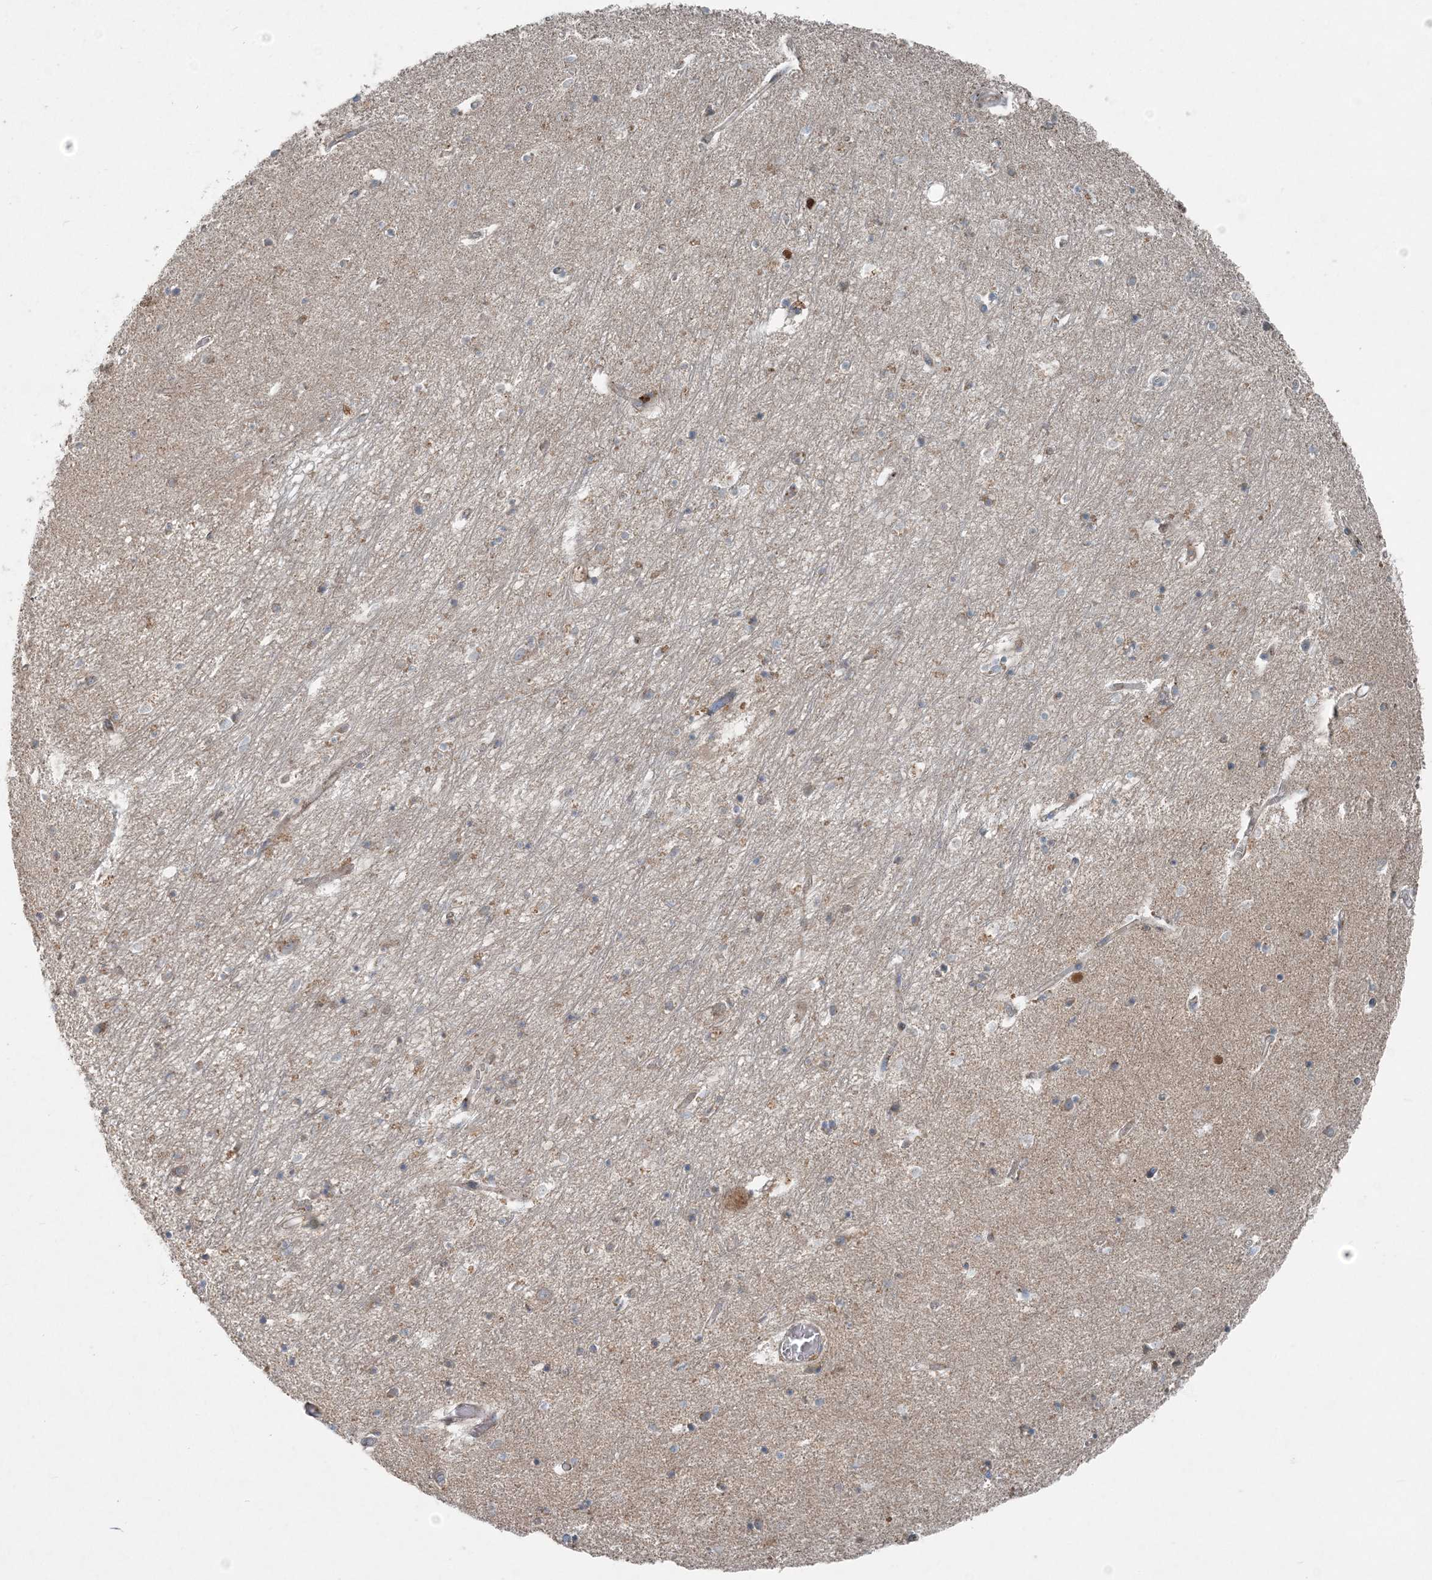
{"staining": {"intensity": "weak", "quantity": "25%-75%", "location": "cytoplasmic/membranous"}, "tissue": "hippocampus", "cell_type": "Glial cells", "image_type": "normal", "snomed": [{"axis": "morphology", "description": "Normal tissue, NOS"}, {"axis": "topography", "description": "Hippocampus"}], "caption": "Hippocampus stained for a protein demonstrates weak cytoplasmic/membranous positivity in glial cells. (Brightfield microscopy of DAB IHC at high magnification).", "gene": "INTU", "patient": {"sex": "female", "age": 64}}